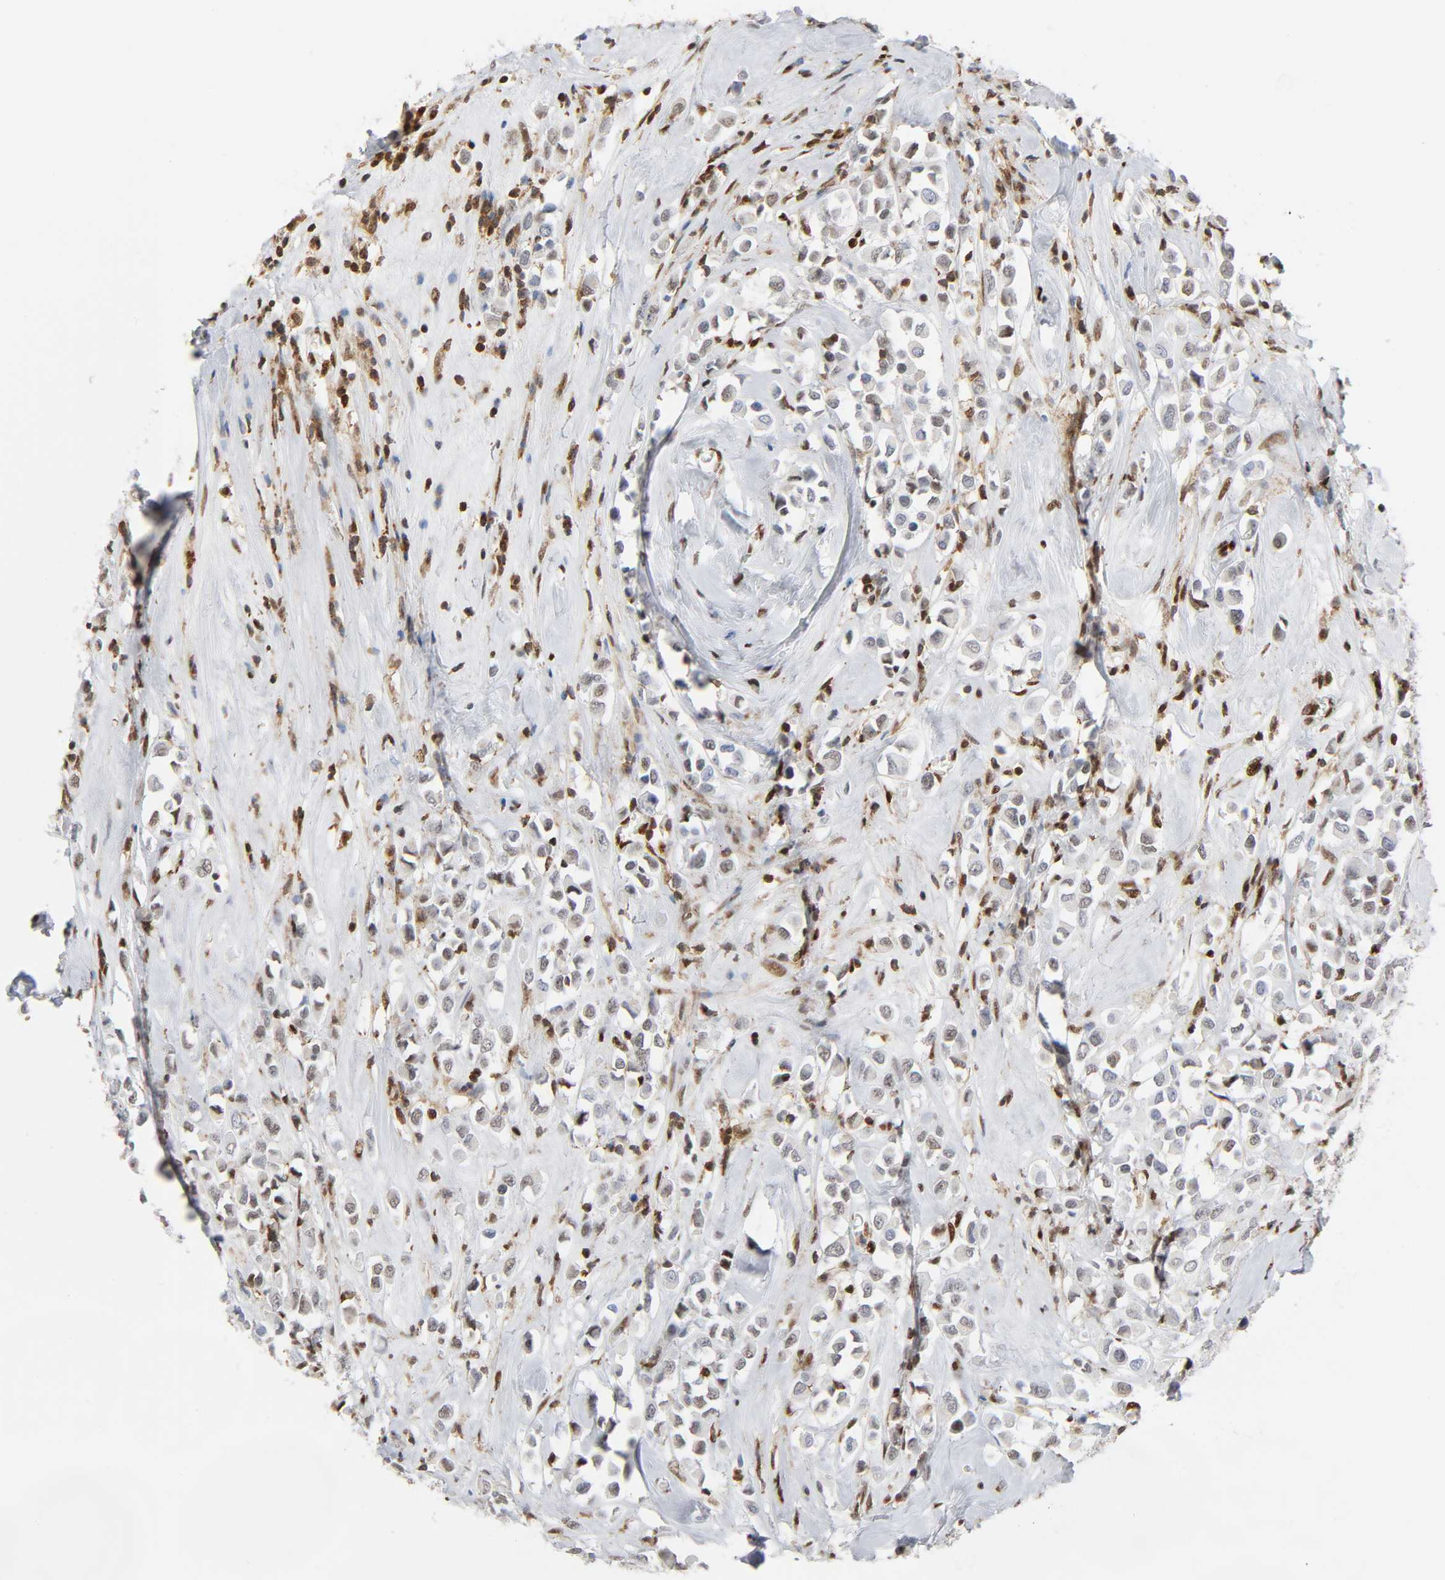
{"staining": {"intensity": "moderate", "quantity": "25%-75%", "location": "nuclear"}, "tissue": "breast cancer", "cell_type": "Tumor cells", "image_type": "cancer", "snomed": [{"axis": "morphology", "description": "Duct carcinoma"}, {"axis": "topography", "description": "Breast"}], "caption": "Breast infiltrating ductal carcinoma stained for a protein (brown) shows moderate nuclear positive staining in about 25%-75% of tumor cells.", "gene": "WAS", "patient": {"sex": "female", "age": 61}}